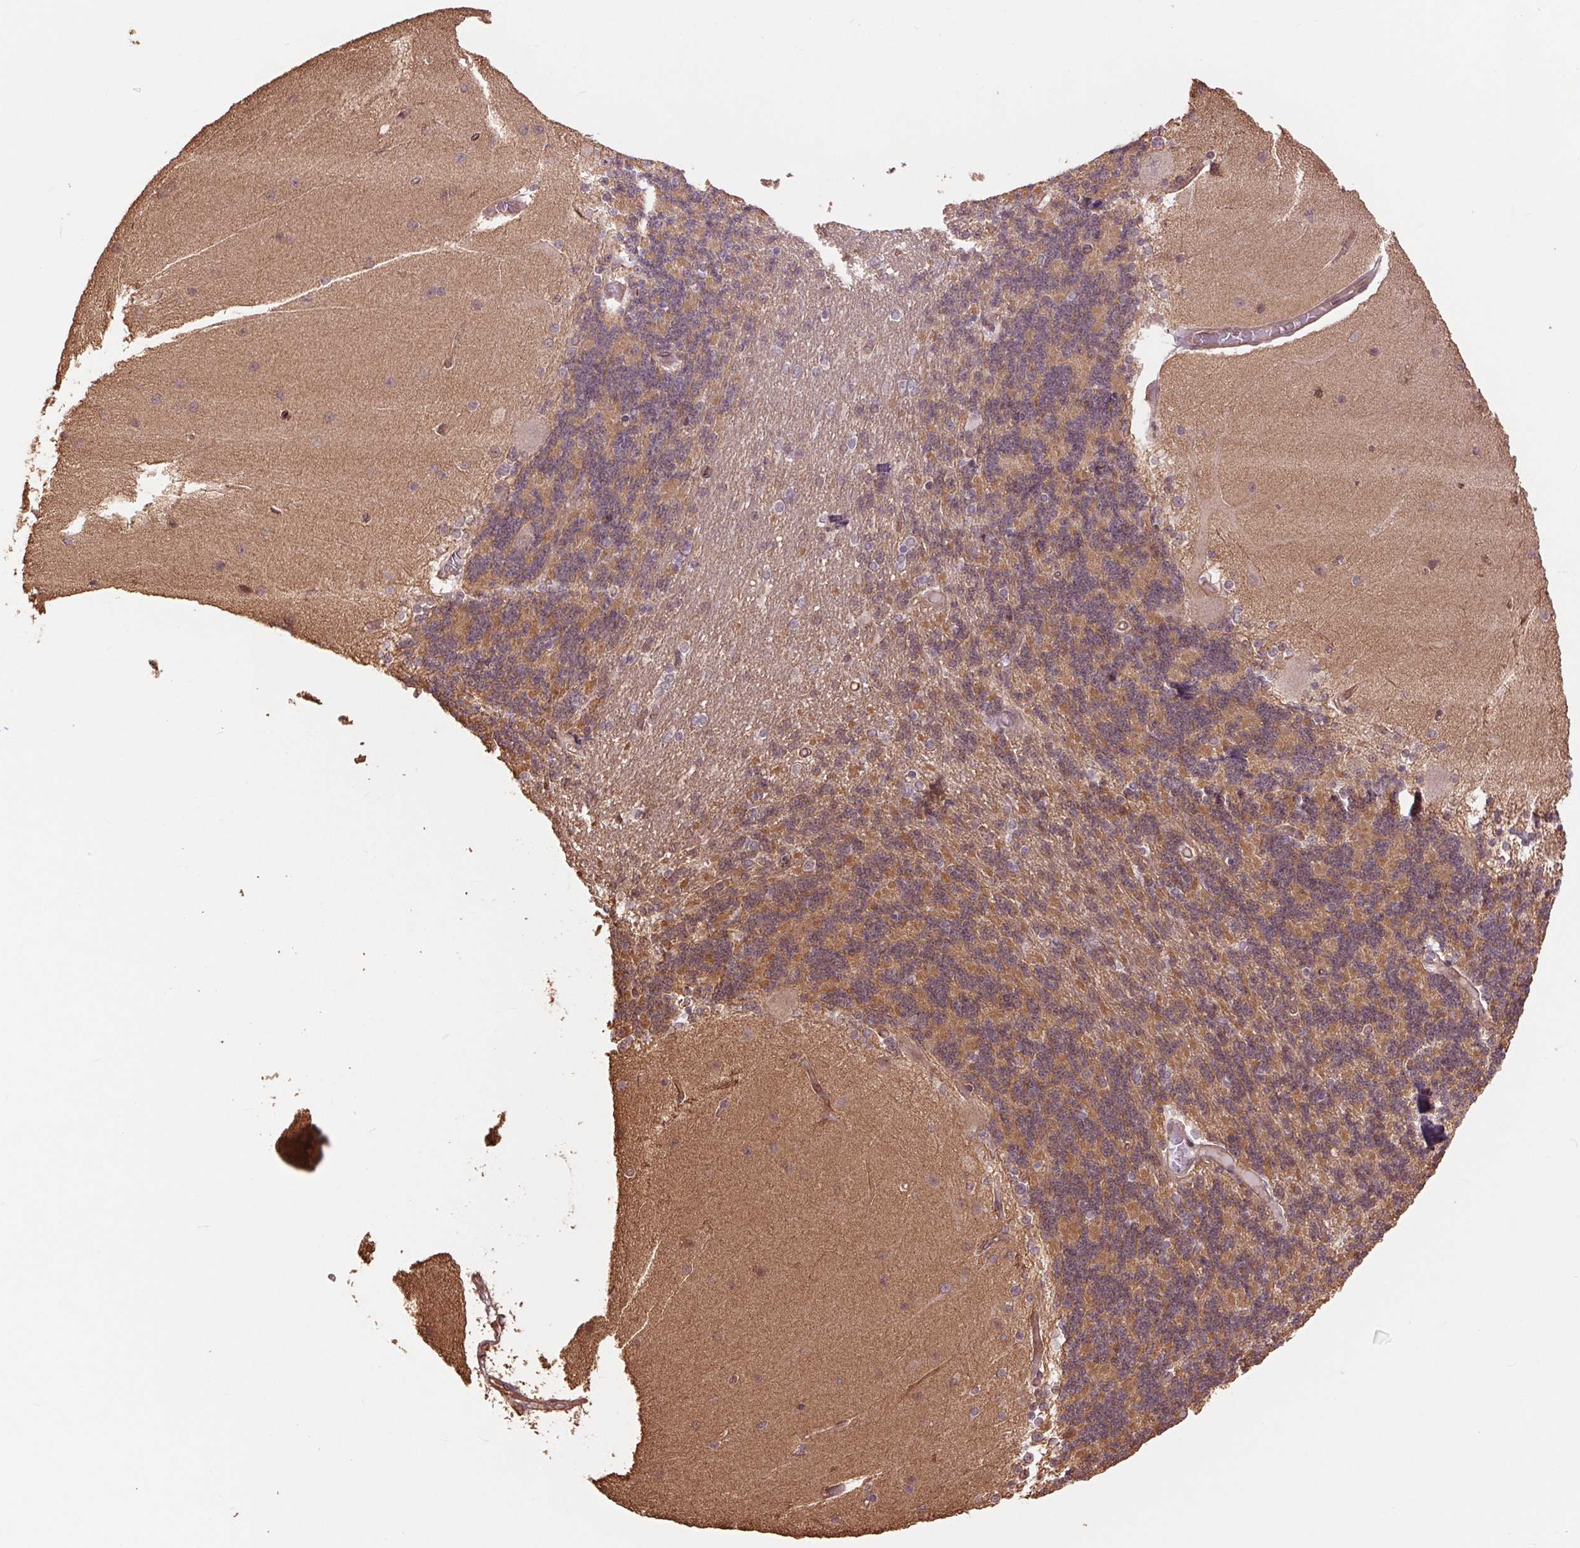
{"staining": {"intensity": "weak", "quantity": "25%-75%", "location": "cytoplasmic/membranous"}, "tissue": "cerebellum", "cell_type": "Cells in granular layer", "image_type": "normal", "snomed": [{"axis": "morphology", "description": "Normal tissue, NOS"}, {"axis": "topography", "description": "Cerebellum"}], "caption": "A brown stain shows weak cytoplasmic/membranous staining of a protein in cells in granular layer of normal human cerebellum. (IHC, brightfield microscopy, high magnification).", "gene": "PALM", "patient": {"sex": "female", "age": 54}}